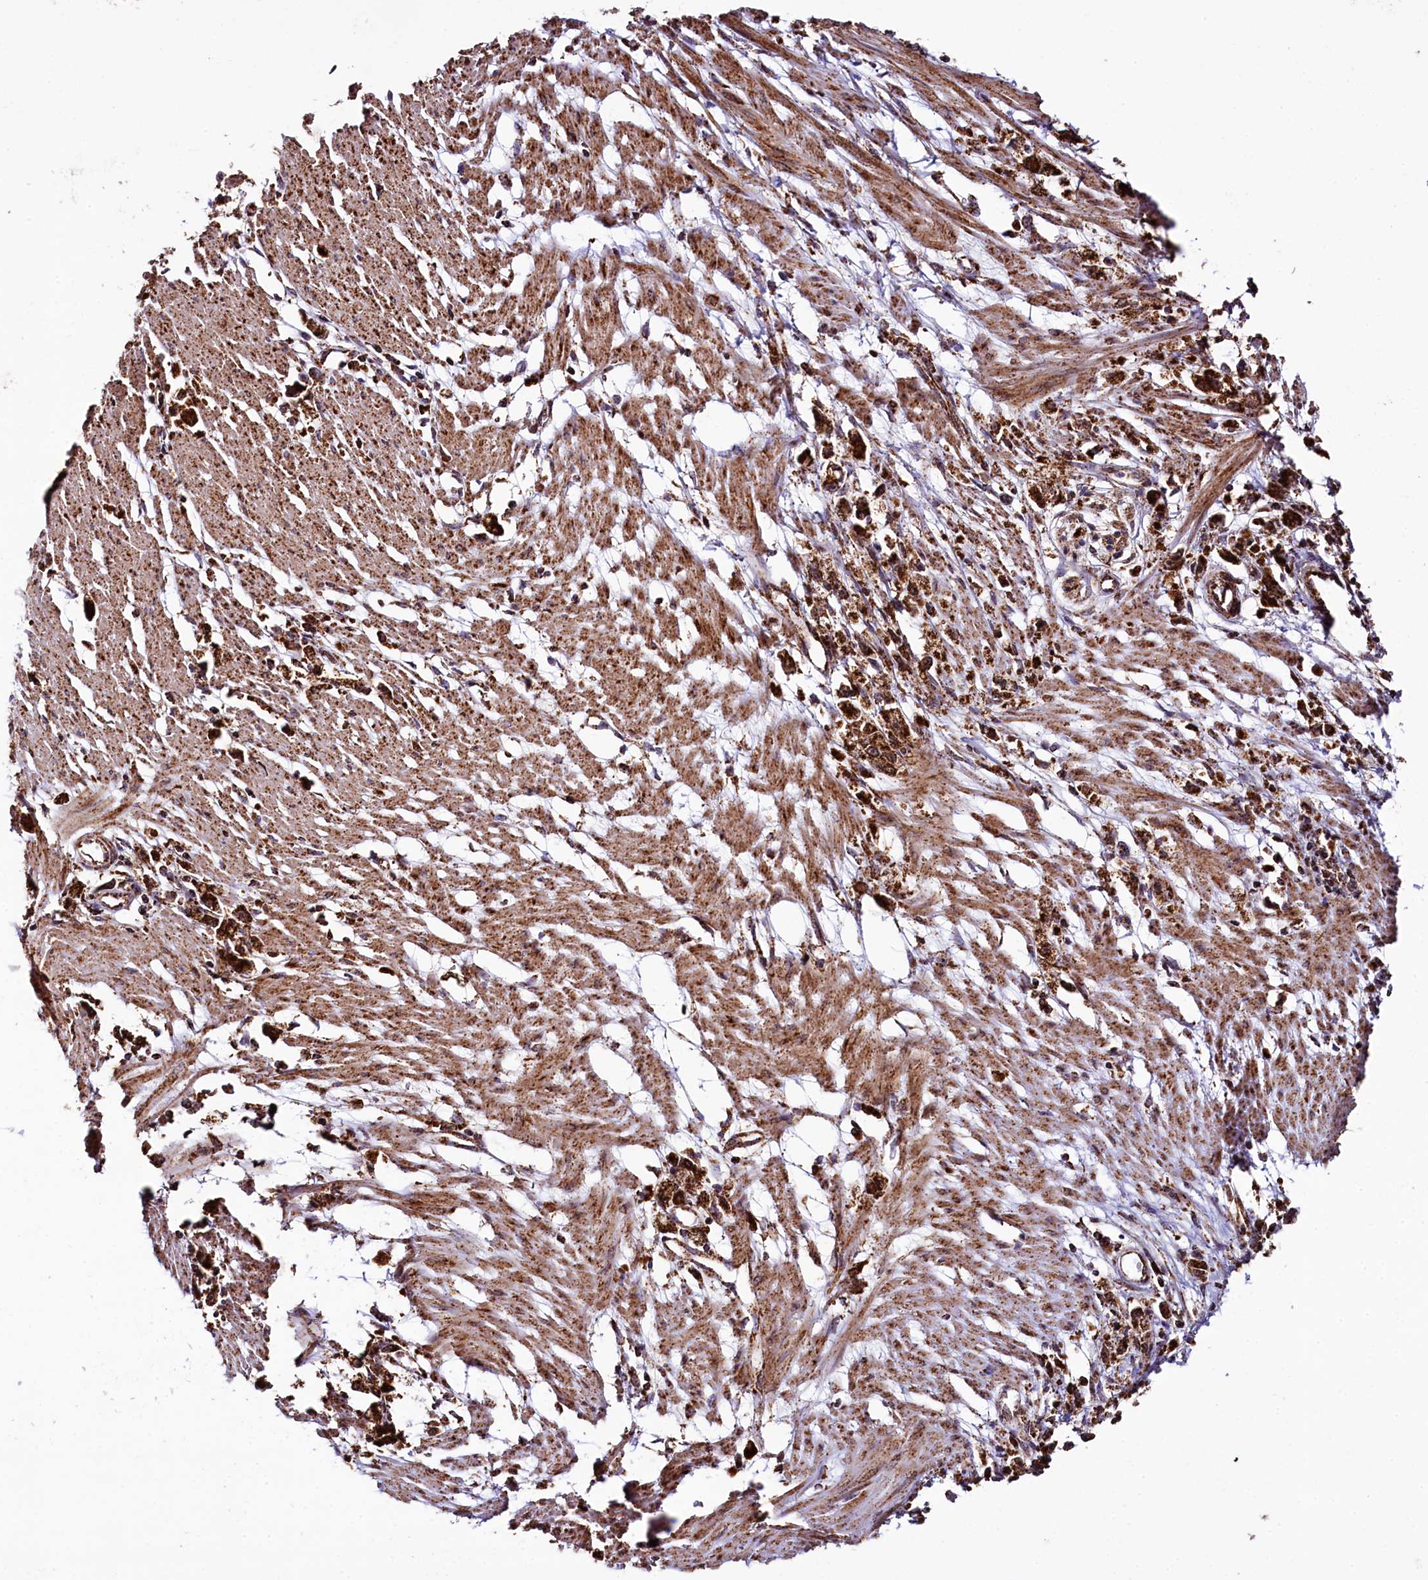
{"staining": {"intensity": "strong", "quantity": ">75%", "location": "cytoplasmic/membranous"}, "tissue": "stomach cancer", "cell_type": "Tumor cells", "image_type": "cancer", "snomed": [{"axis": "morphology", "description": "Adenocarcinoma, NOS"}, {"axis": "topography", "description": "Stomach"}], "caption": "Stomach adenocarcinoma tissue shows strong cytoplasmic/membranous expression in about >75% of tumor cells, visualized by immunohistochemistry. The protein is shown in brown color, while the nuclei are stained blue.", "gene": "KLC2", "patient": {"sex": "female", "age": 59}}